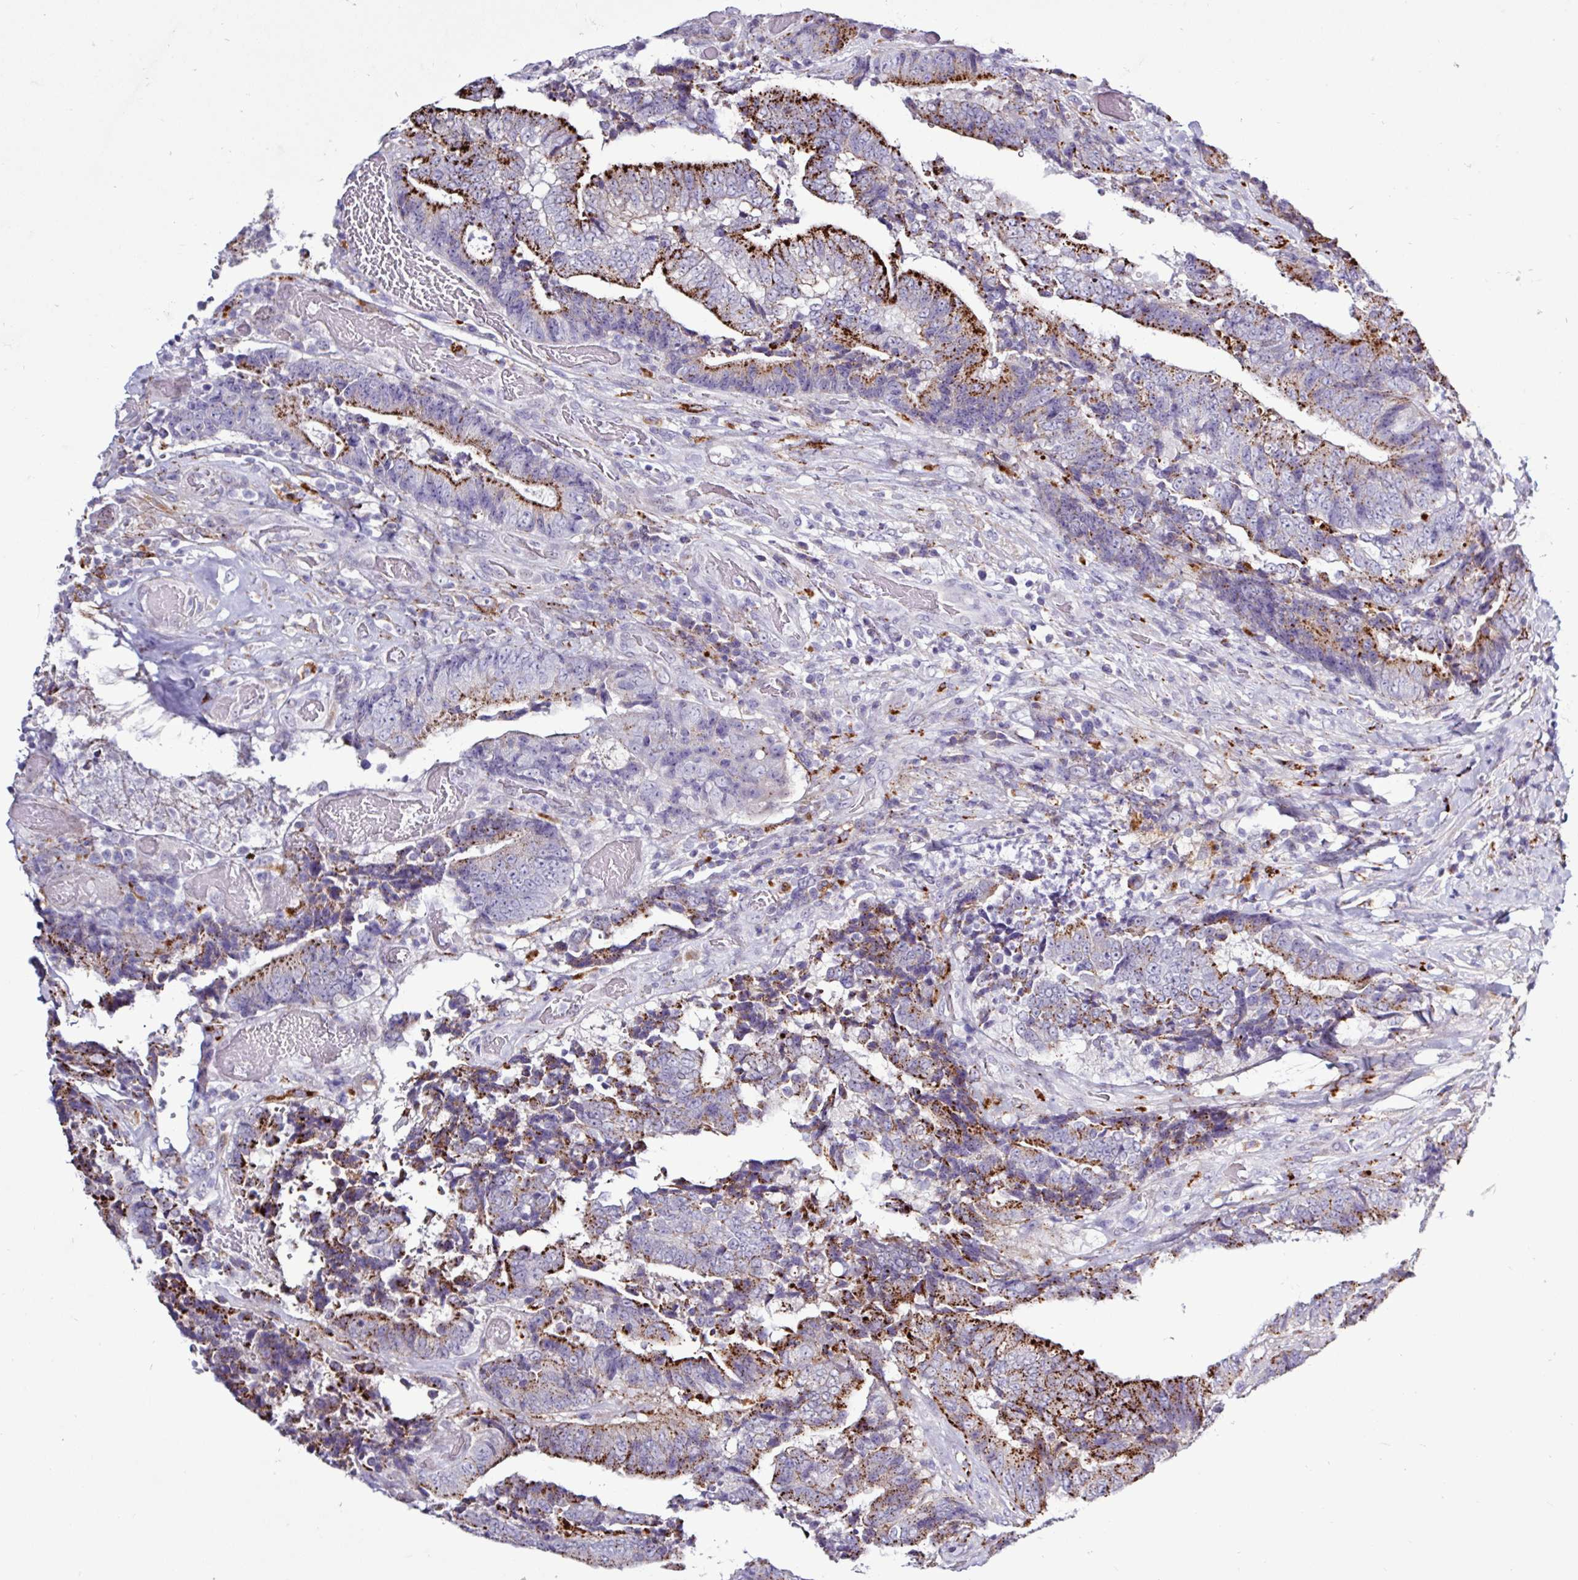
{"staining": {"intensity": "strong", "quantity": "25%-75%", "location": "cytoplasmic/membranous"}, "tissue": "colorectal cancer", "cell_type": "Tumor cells", "image_type": "cancer", "snomed": [{"axis": "morphology", "description": "Adenocarcinoma, NOS"}, {"axis": "topography", "description": "Rectum"}], "caption": "Colorectal cancer (adenocarcinoma) was stained to show a protein in brown. There is high levels of strong cytoplasmic/membranous positivity in approximately 25%-75% of tumor cells.", "gene": "AMIGO2", "patient": {"sex": "male", "age": 72}}